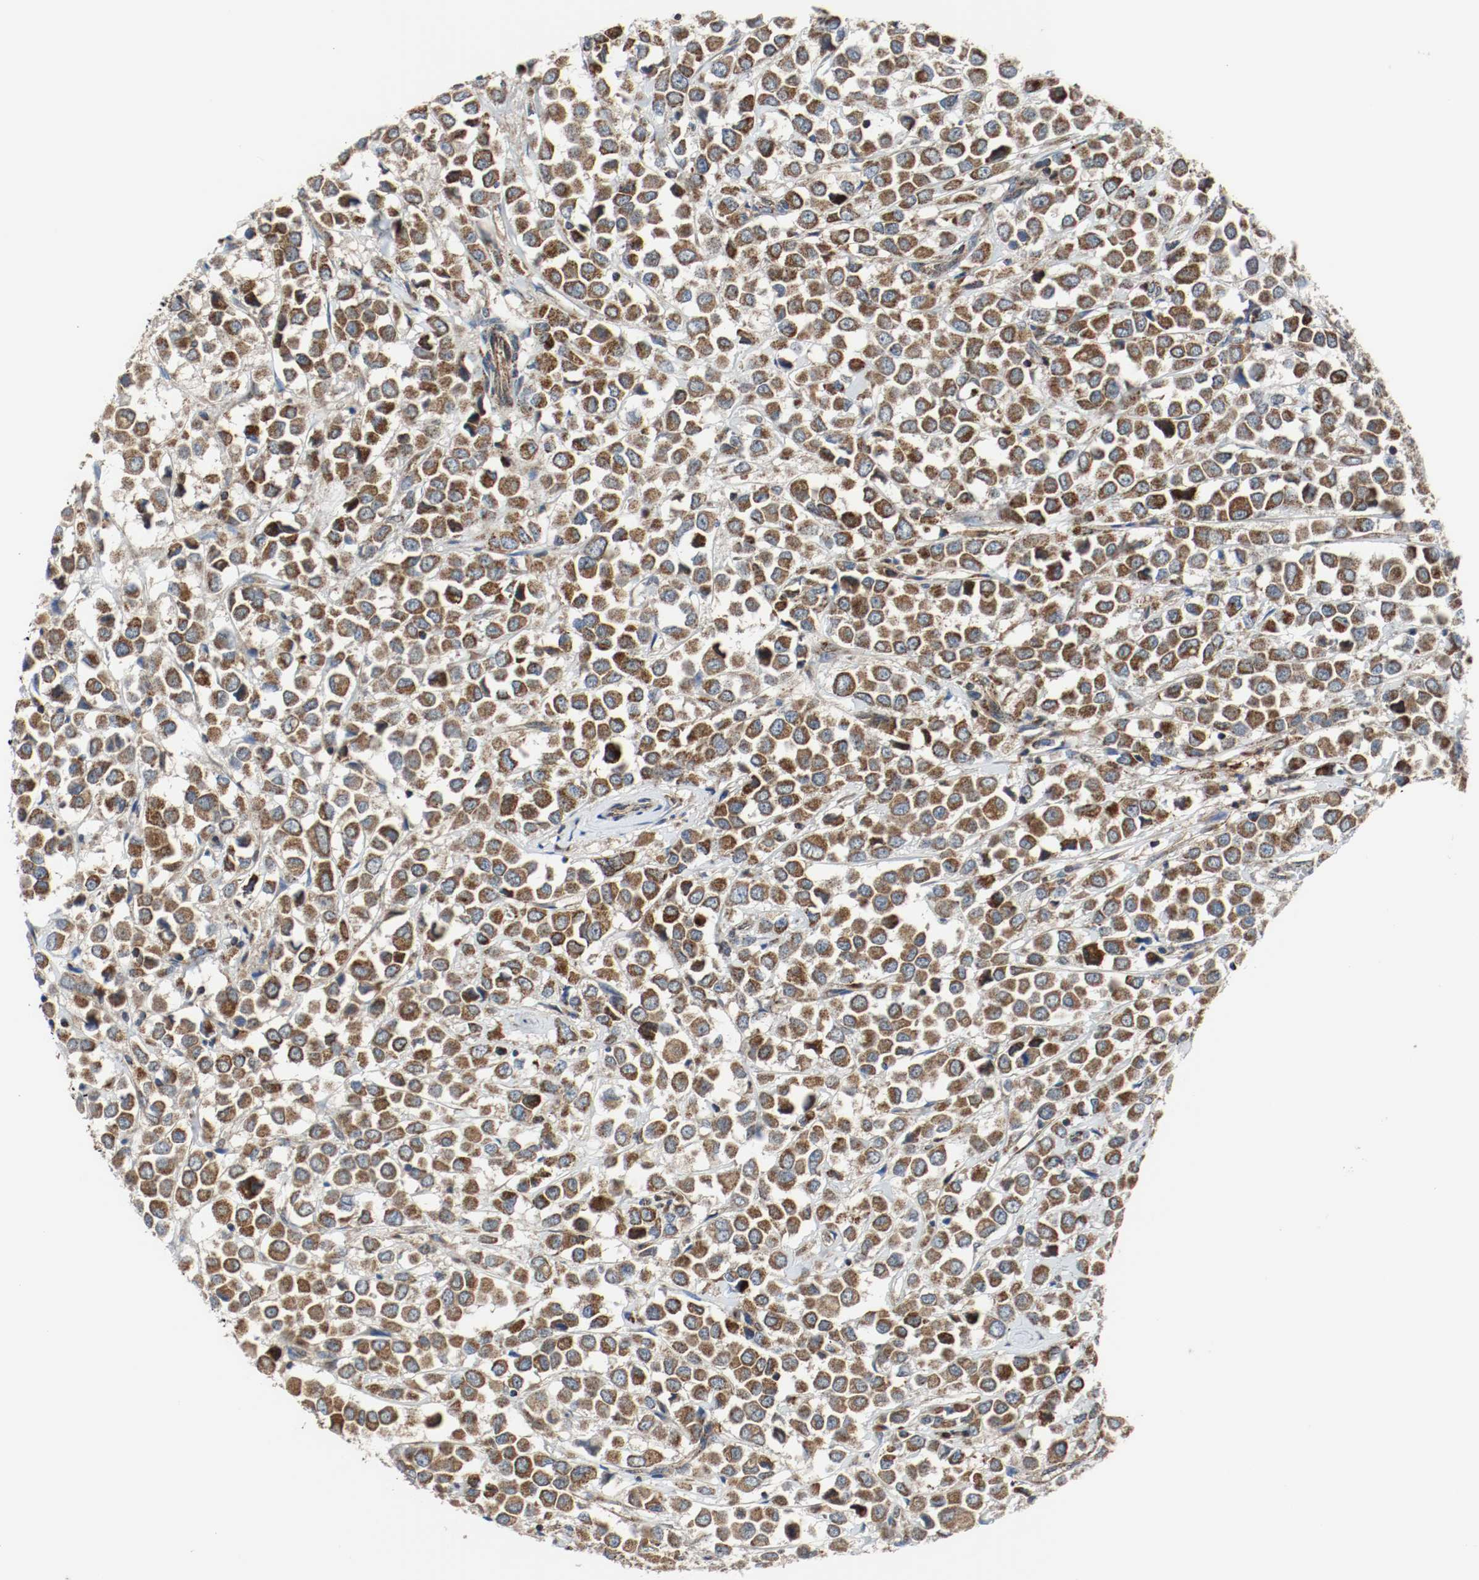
{"staining": {"intensity": "moderate", "quantity": ">75%", "location": "cytoplasmic/membranous"}, "tissue": "breast cancer", "cell_type": "Tumor cells", "image_type": "cancer", "snomed": [{"axis": "morphology", "description": "Duct carcinoma"}, {"axis": "topography", "description": "Breast"}], "caption": "Breast cancer tissue reveals moderate cytoplasmic/membranous staining in about >75% of tumor cells", "gene": "TXNRD1", "patient": {"sex": "female", "age": 61}}